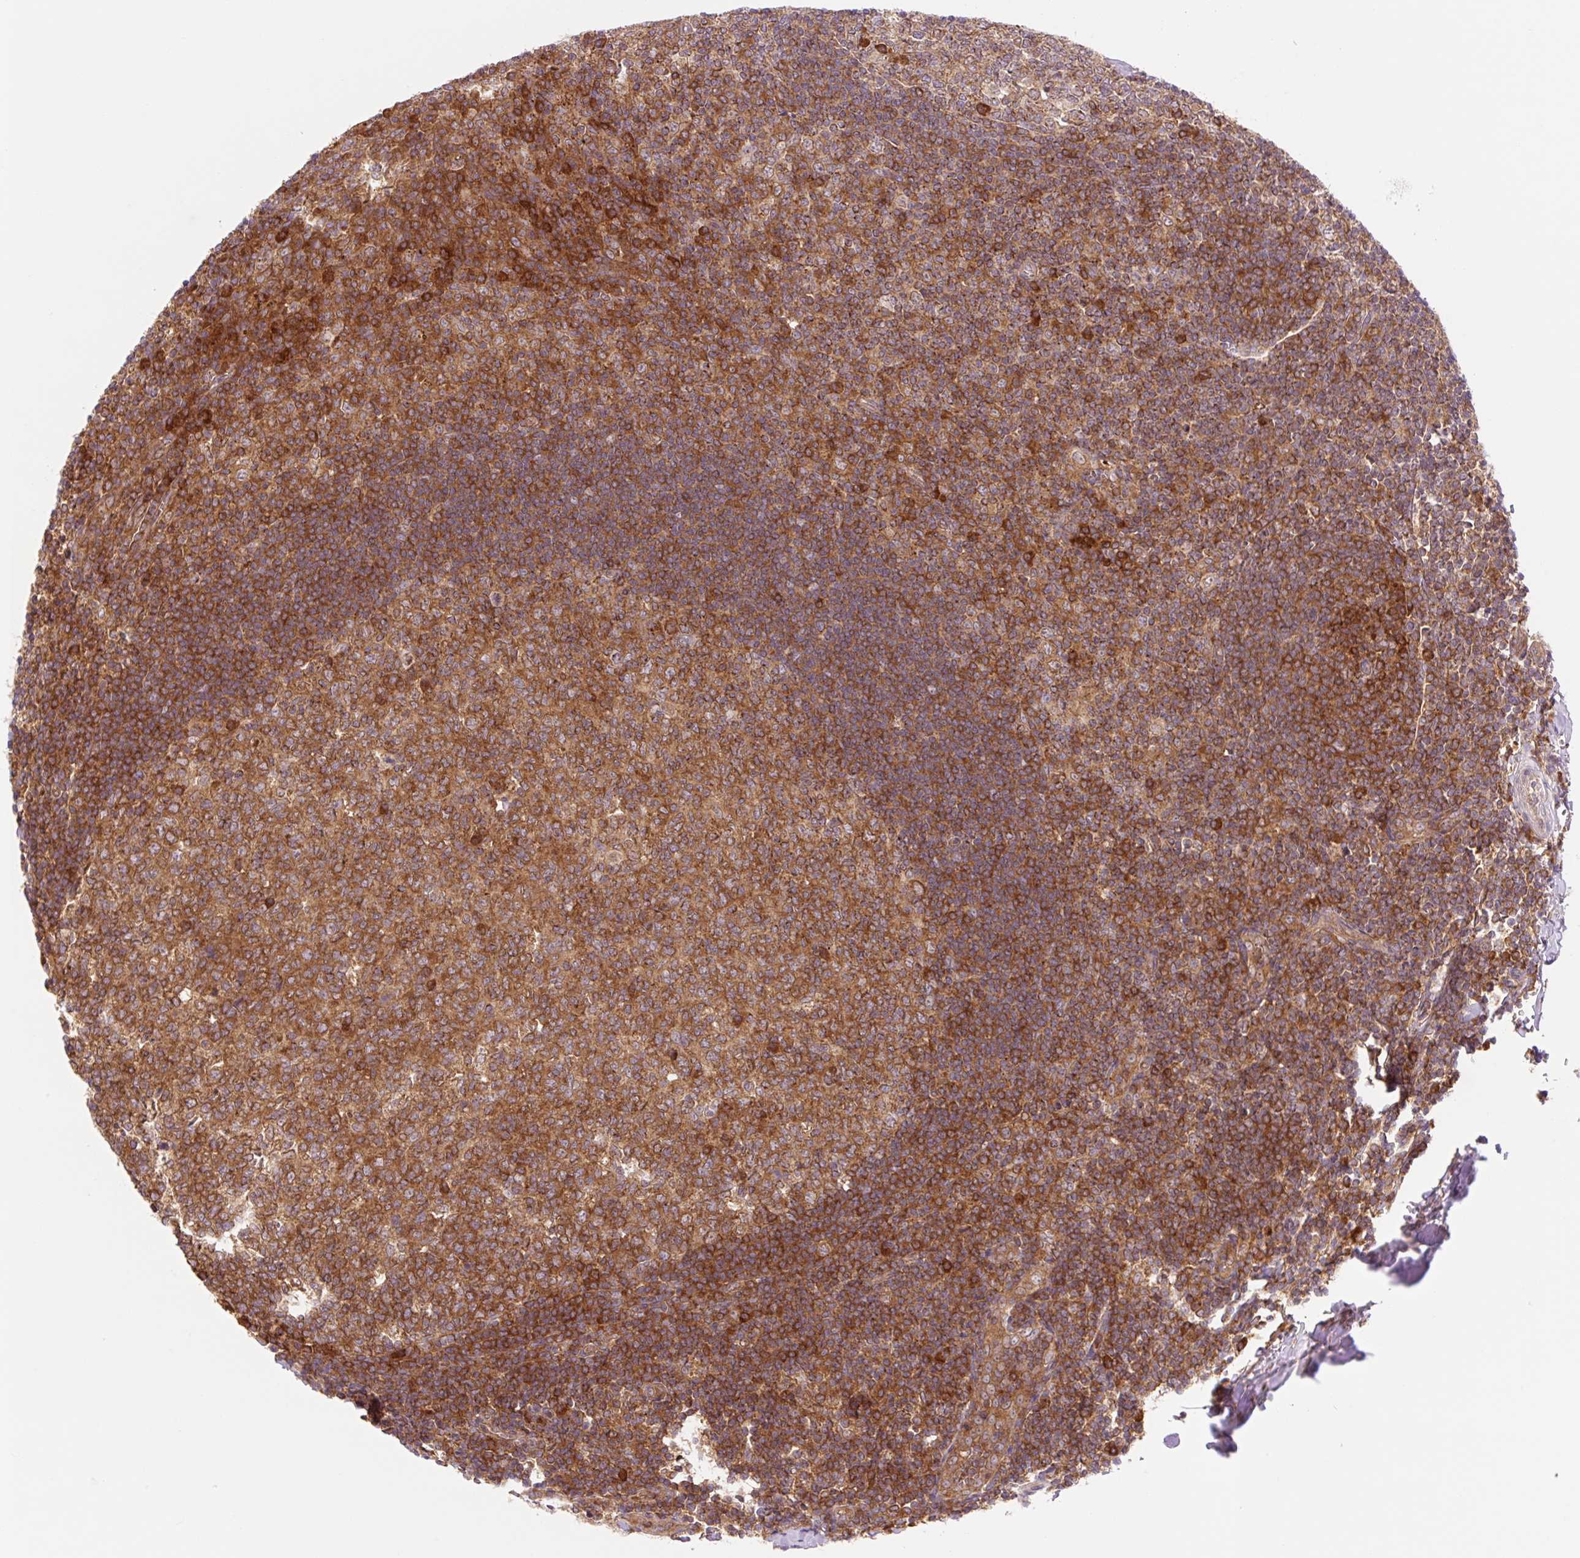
{"staining": {"intensity": "moderate", "quantity": ">75%", "location": "cytoplasmic/membranous"}, "tissue": "tonsil", "cell_type": "Germinal center cells", "image_type": "normal", "snomed": [{"axis": "morphology", "description": "Normal tissue, NOS"}, {"axis": "topography", "description": "Tonsil"}], "caption": "A photomicrograph of tonsil stained for a protein demonstrates moderate cytoplasmic/membranous brown staining in germinal center cells.", "gene": "VPS4A", "patient": {"sex": "male", "age": 27}}